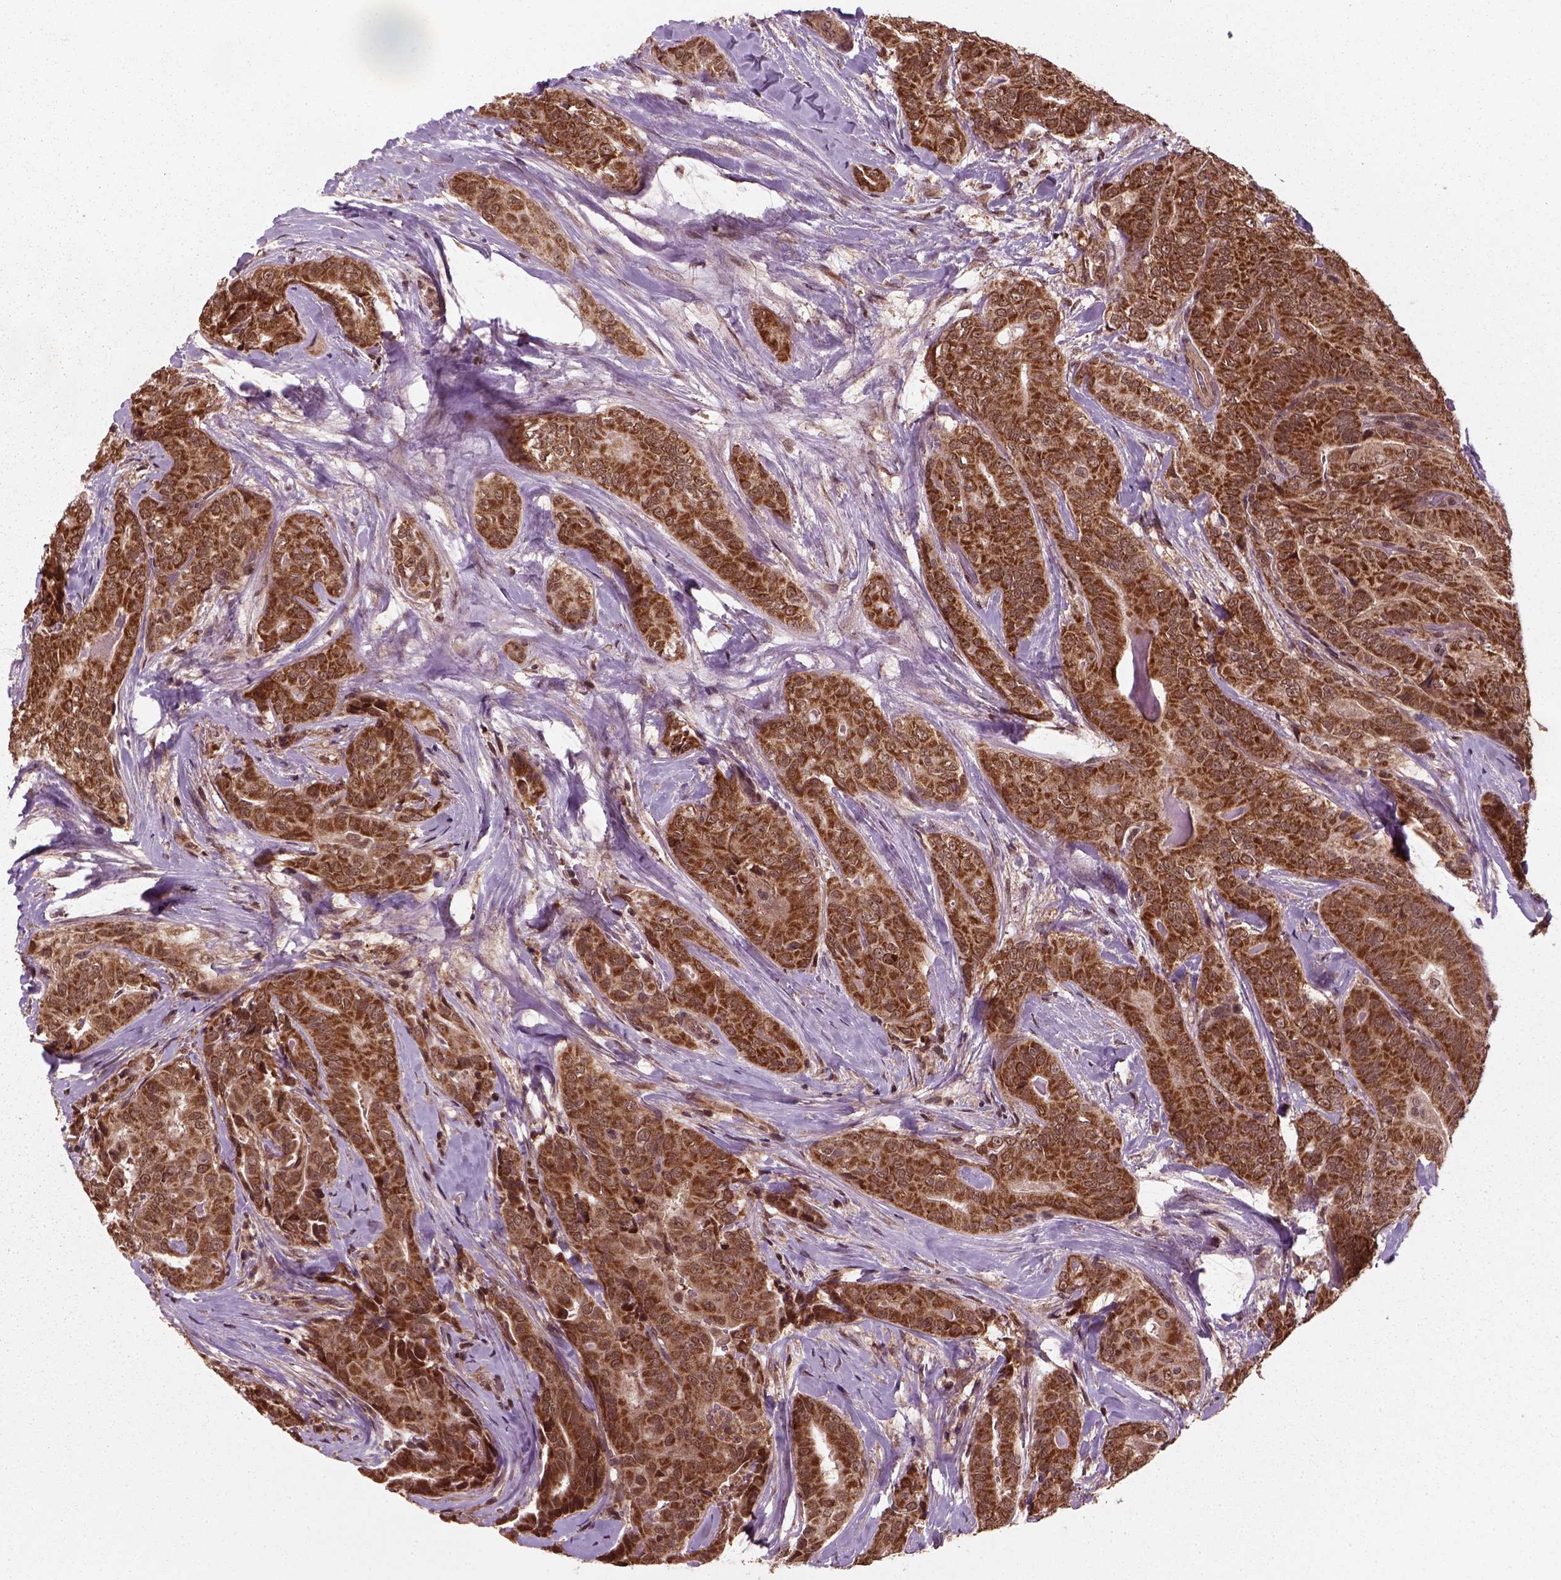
{"staining": {"intensity": "strong", "quantity": ">75%", "location": "cytoplasmic/membranous,nuclear"}, "tissue": "thyroid cancer", "cell_type": "Tumor cells", "image_type": "cancer", "snomed": [{"axis": "morphology", "description": "Papillary adenocarcinoma, NOS"}, {"axis": "topography", "description": "Thyroid gland"}], "caption": "Thyroid cancer (papillary adenocarcinoma) stained with immunohistochemistry shows strong cytoplasmic/membranous and nuclear positivity in about >75% of tumor cells. The staining is performed using DAB brown chromogen to label protein expression. The nuclei are counter-stained blue using hematoxylin.", "gene": "NUDT9", "patient": {"sex": "male", "age": 61}}